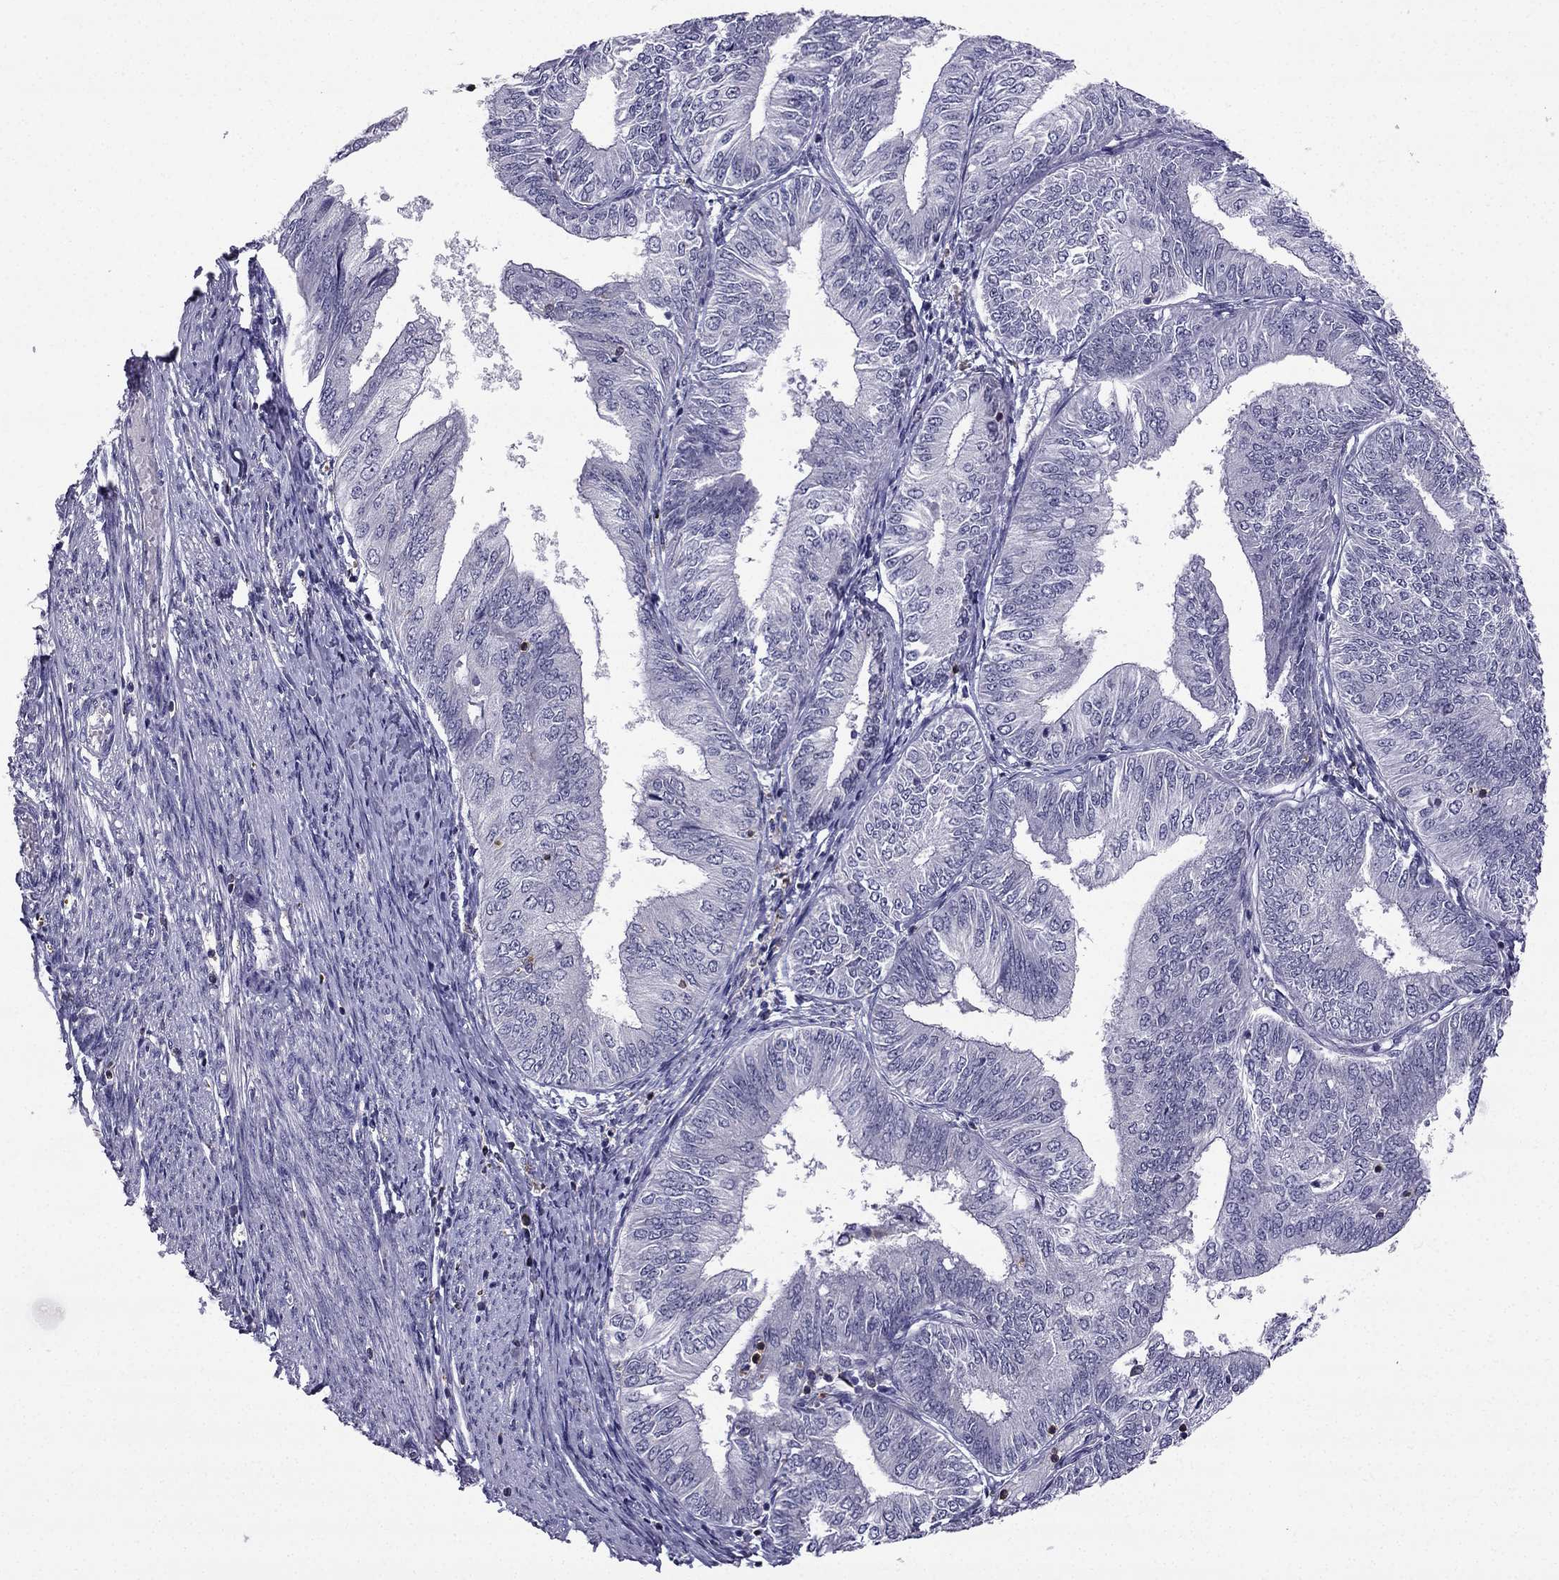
{"staining": {"intensity": "negative", "quantity": "none", "location": "none"}, "tissue": "endometrial cancer", "cell_type": "Tumor cells", "image_type": "cancer", "snomed": [{"axis": "morphology", "description": "Adenocarcinoma, NOS"}, {"axis": "topography", "description": "Endometrium"}], "caption": "An image of human endometrial cancer is negative for staining in tumor cells.", "gene": "CCK", "patient": {"sex": "female", "age": 58}}